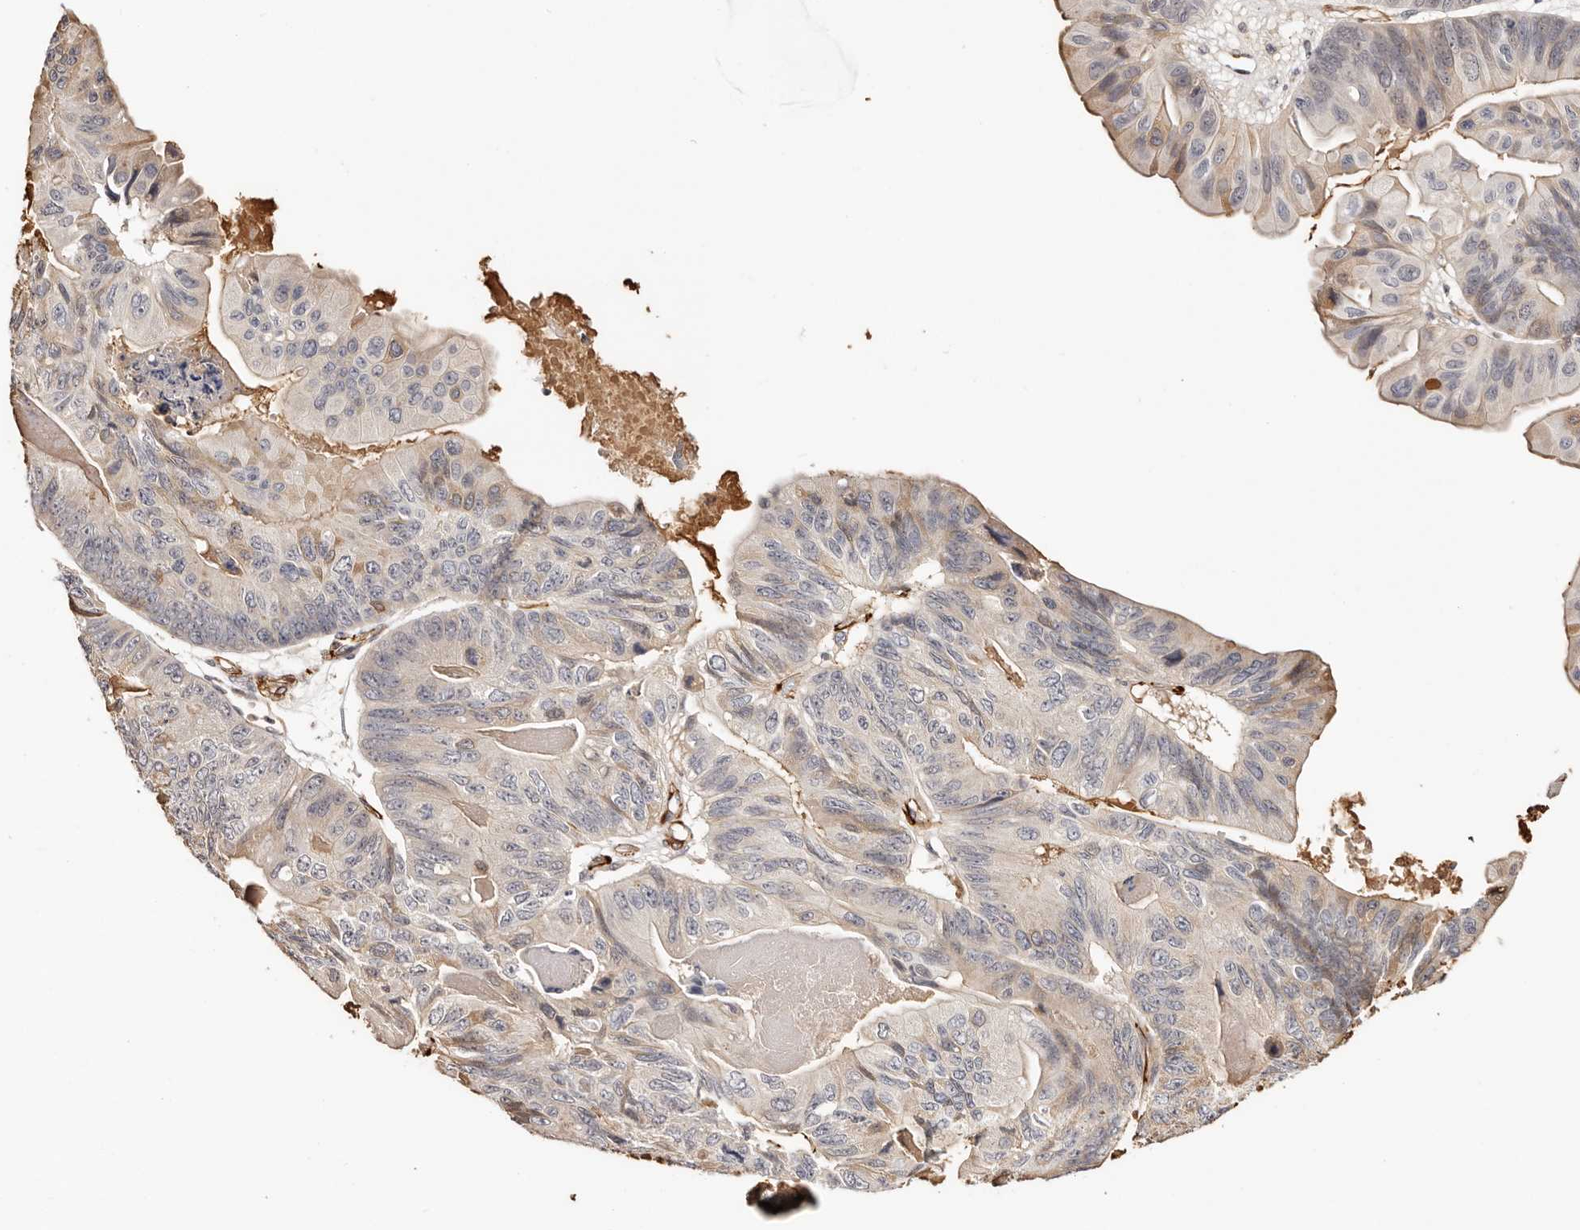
{"staining": {"intensity": "moderate", "quantity": "<25%", "location": "cytoplasmic/membranous"}, "tissue": "ovarian cancer", "cell_type": "Tumor cells", "image_type": "cancer", "snomed": [{"axis": "morphology", "description": "Cystadenocarcinoma, mucinous, NOS"}, {"axis": "topography", "description": "Ovary"}], "caption": "The photomicrograph shows staining of ovarian cancer, revealing moderate cytoplasmic/membranous protein expression (brown color) within tumor cells.", "gene": "ZNF557", "patient": {"sex": "female", "age": 61}}